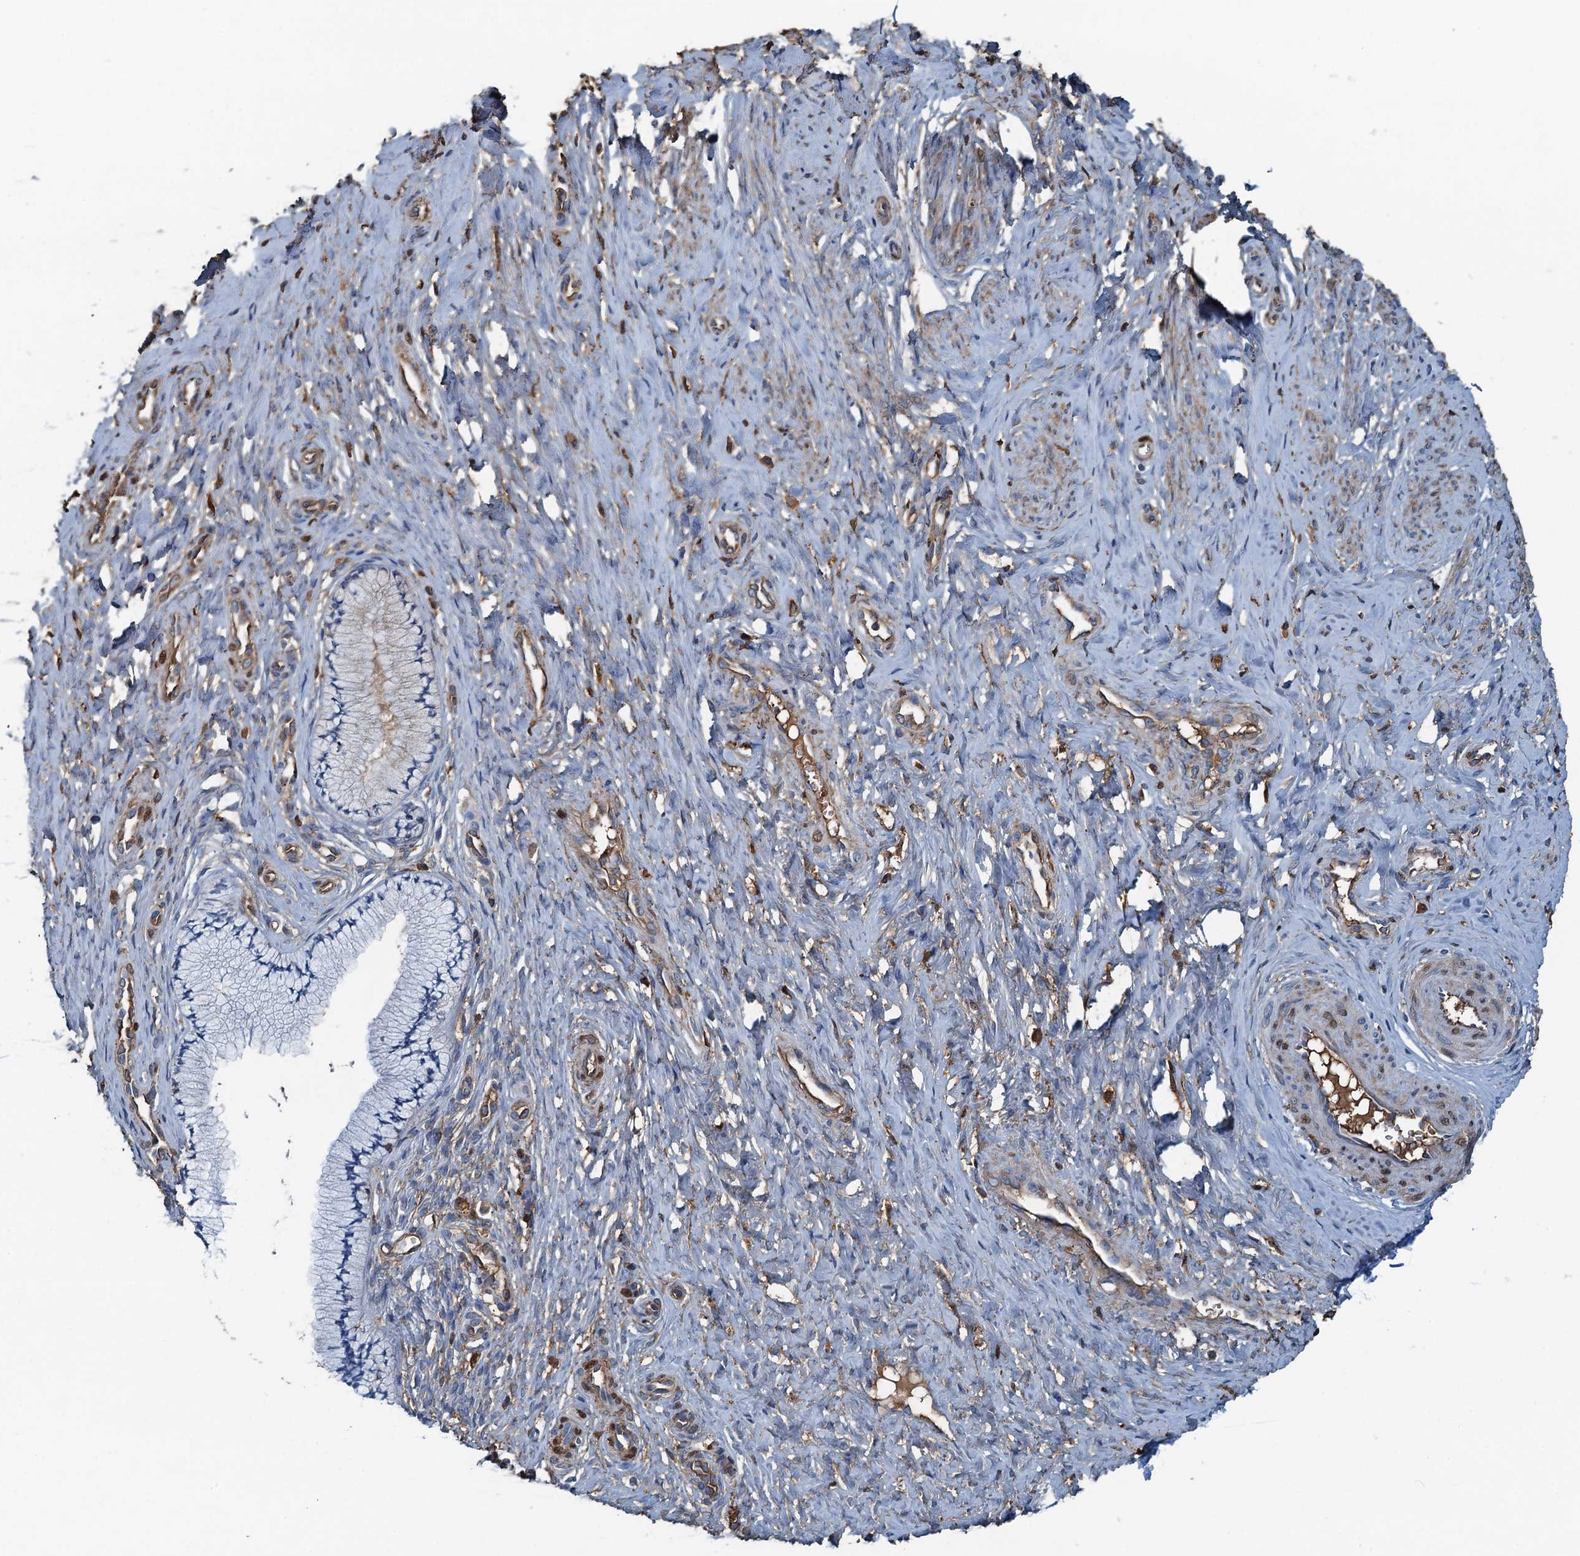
{"staining": {"intensity": "negative", "quantity": "none", "location": "none"}, "tissue": "cervix", "cell_type": "Glandular cells", "image_type": "normal", "snomed": [{"axis": "morphology", "description": "Normal tissue, NOS"}, {"axis": "topography", "description": "Cervix"}], "caption": "IHC of normal human cervix shows no positivity in glandular cells.", "gene": "LSM14B", "patient": {"sex": "female", "age": 36}}